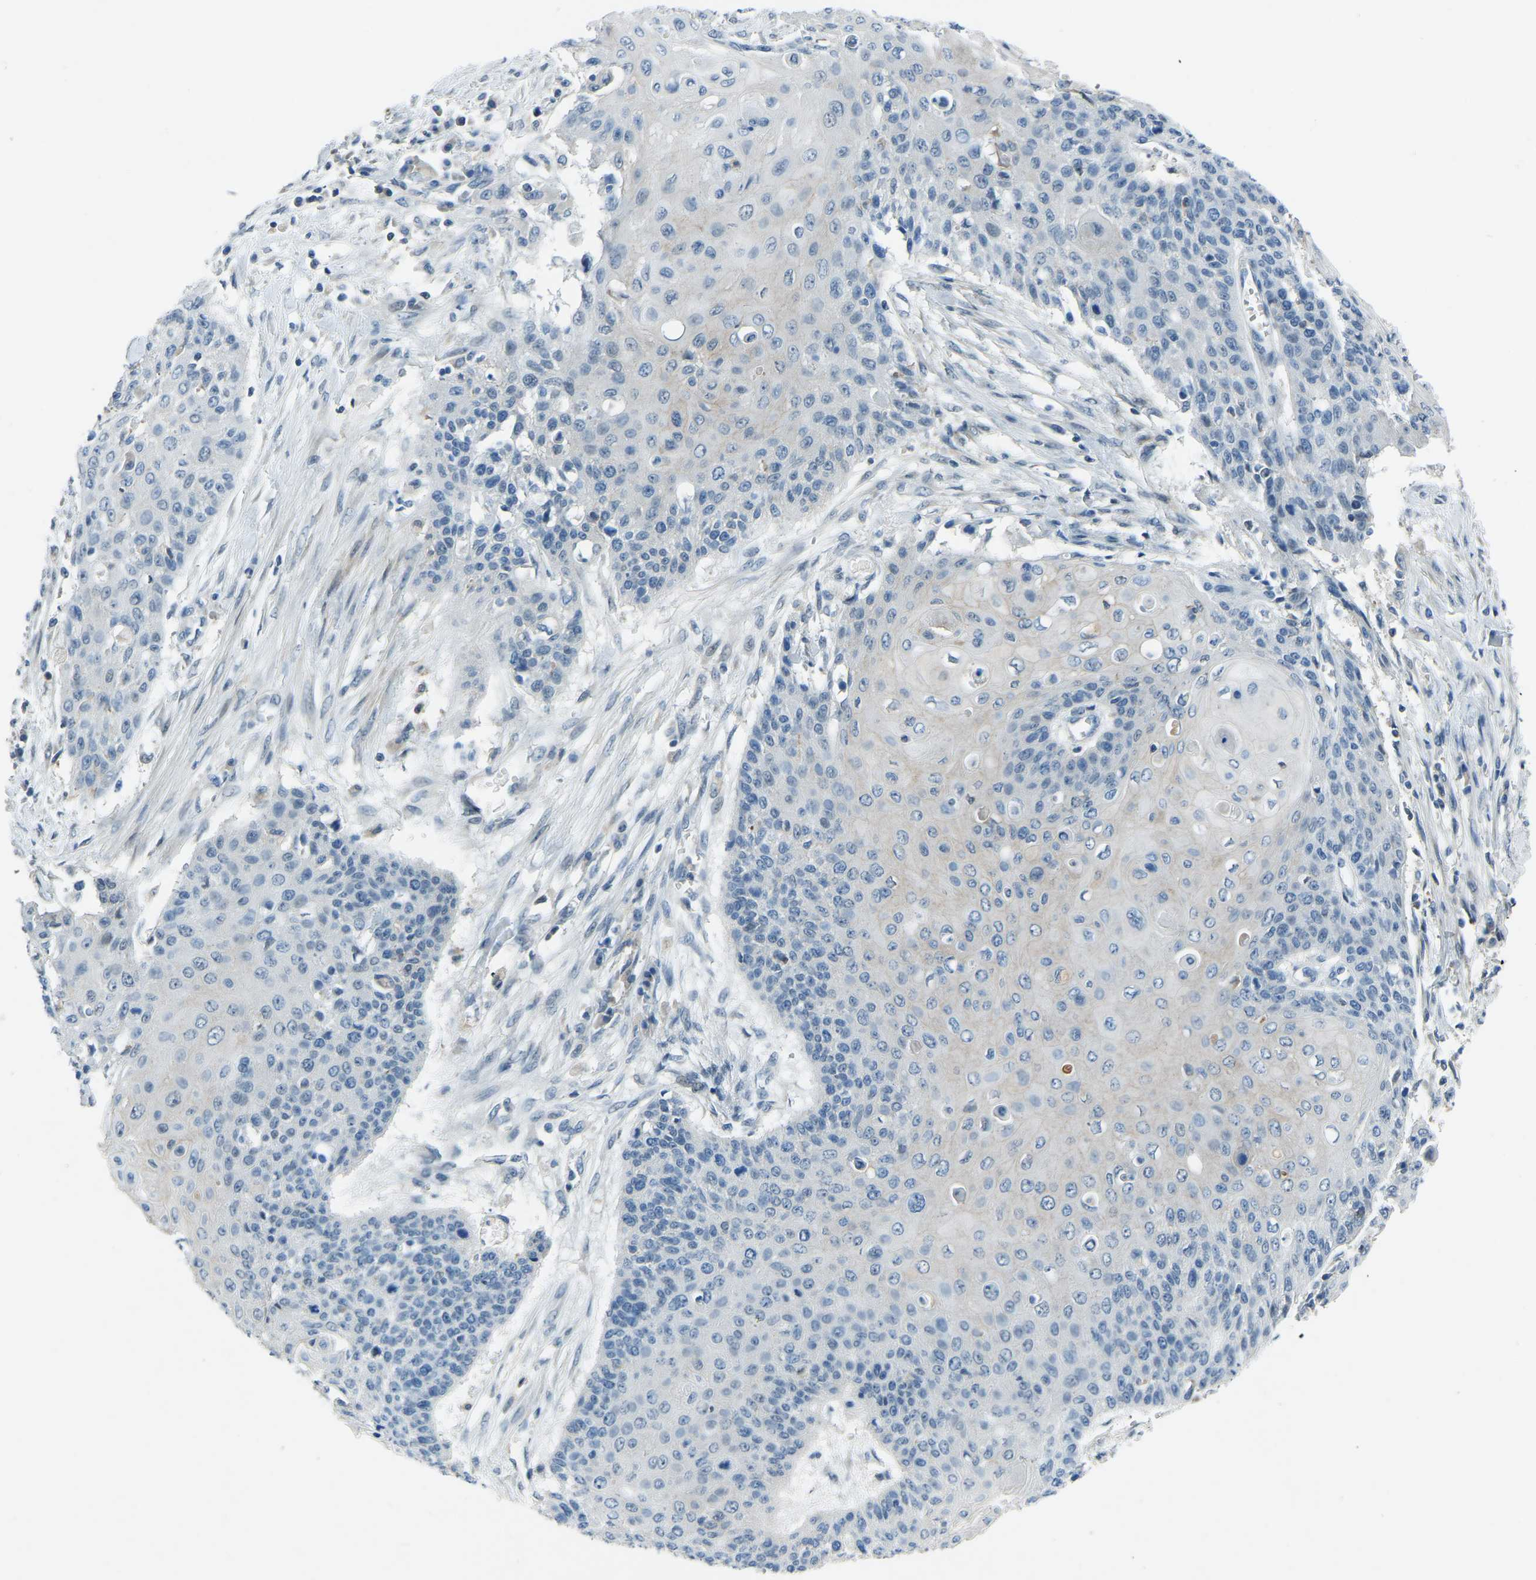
{"staining": {"intensity": "negative", "quantity": "none", "location": "none"}, "tissue": "cervical cancer", "cell_type": "Tumor cells", "image_type": "cancer", "snomed": [{"axis": "morphology", "description": "Squamous cell carcinoma, NOS"}, {"axis": "topography", "description": "Cervix"}], "caption": "An image of human cervical cancer is negative for staining in tumor cells.", "gene": "XIRP1", "patient": {"sex": "female", "age": 39}}